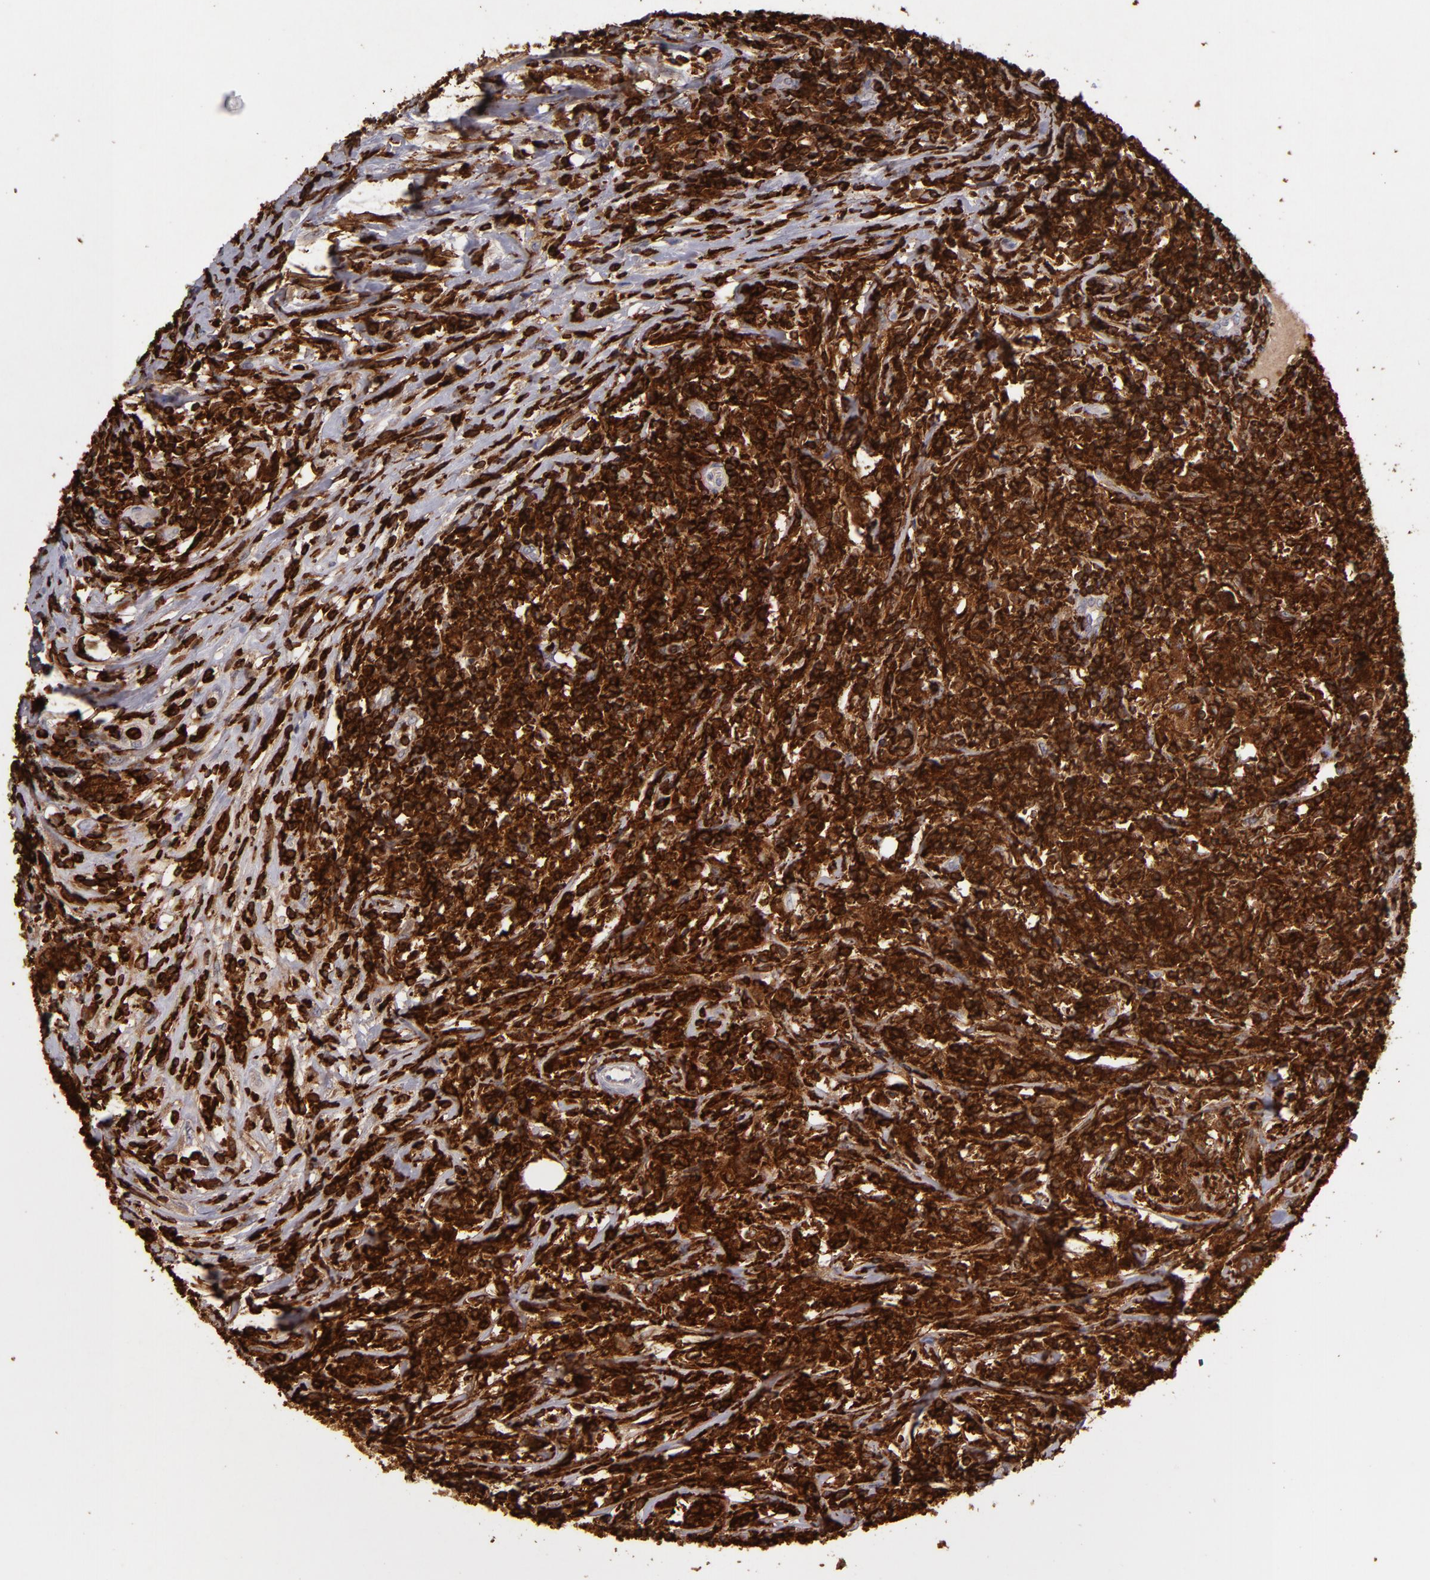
{"staining": {"intensity": "strong", "quantity": ">75%", "location": "cytoplasmic/membranous"}, "tissue": "lymphoma", "cell_type": "Tumor cells", "image_type": "cancer", "snomed": [{"axis": "morphology", "description": "Malignant lymphoma, non-Hodgkin's type, High grade"}, {"axis": "topography", "description": "Lymph node"}], "caption": "A brown stain shows strong cytoplasmic/membranous expression of a protein in human high-grade malignant lymphoma, non-Hodgkin's type tumor cells. Using DAB (3,3'-diaminobenzidine) (brown) and hematoxylin (blue) stains, captured at high magnification using brightfield microscopy.", "gene": "WAS", "patient": {"sex": "female", "age": 84}}